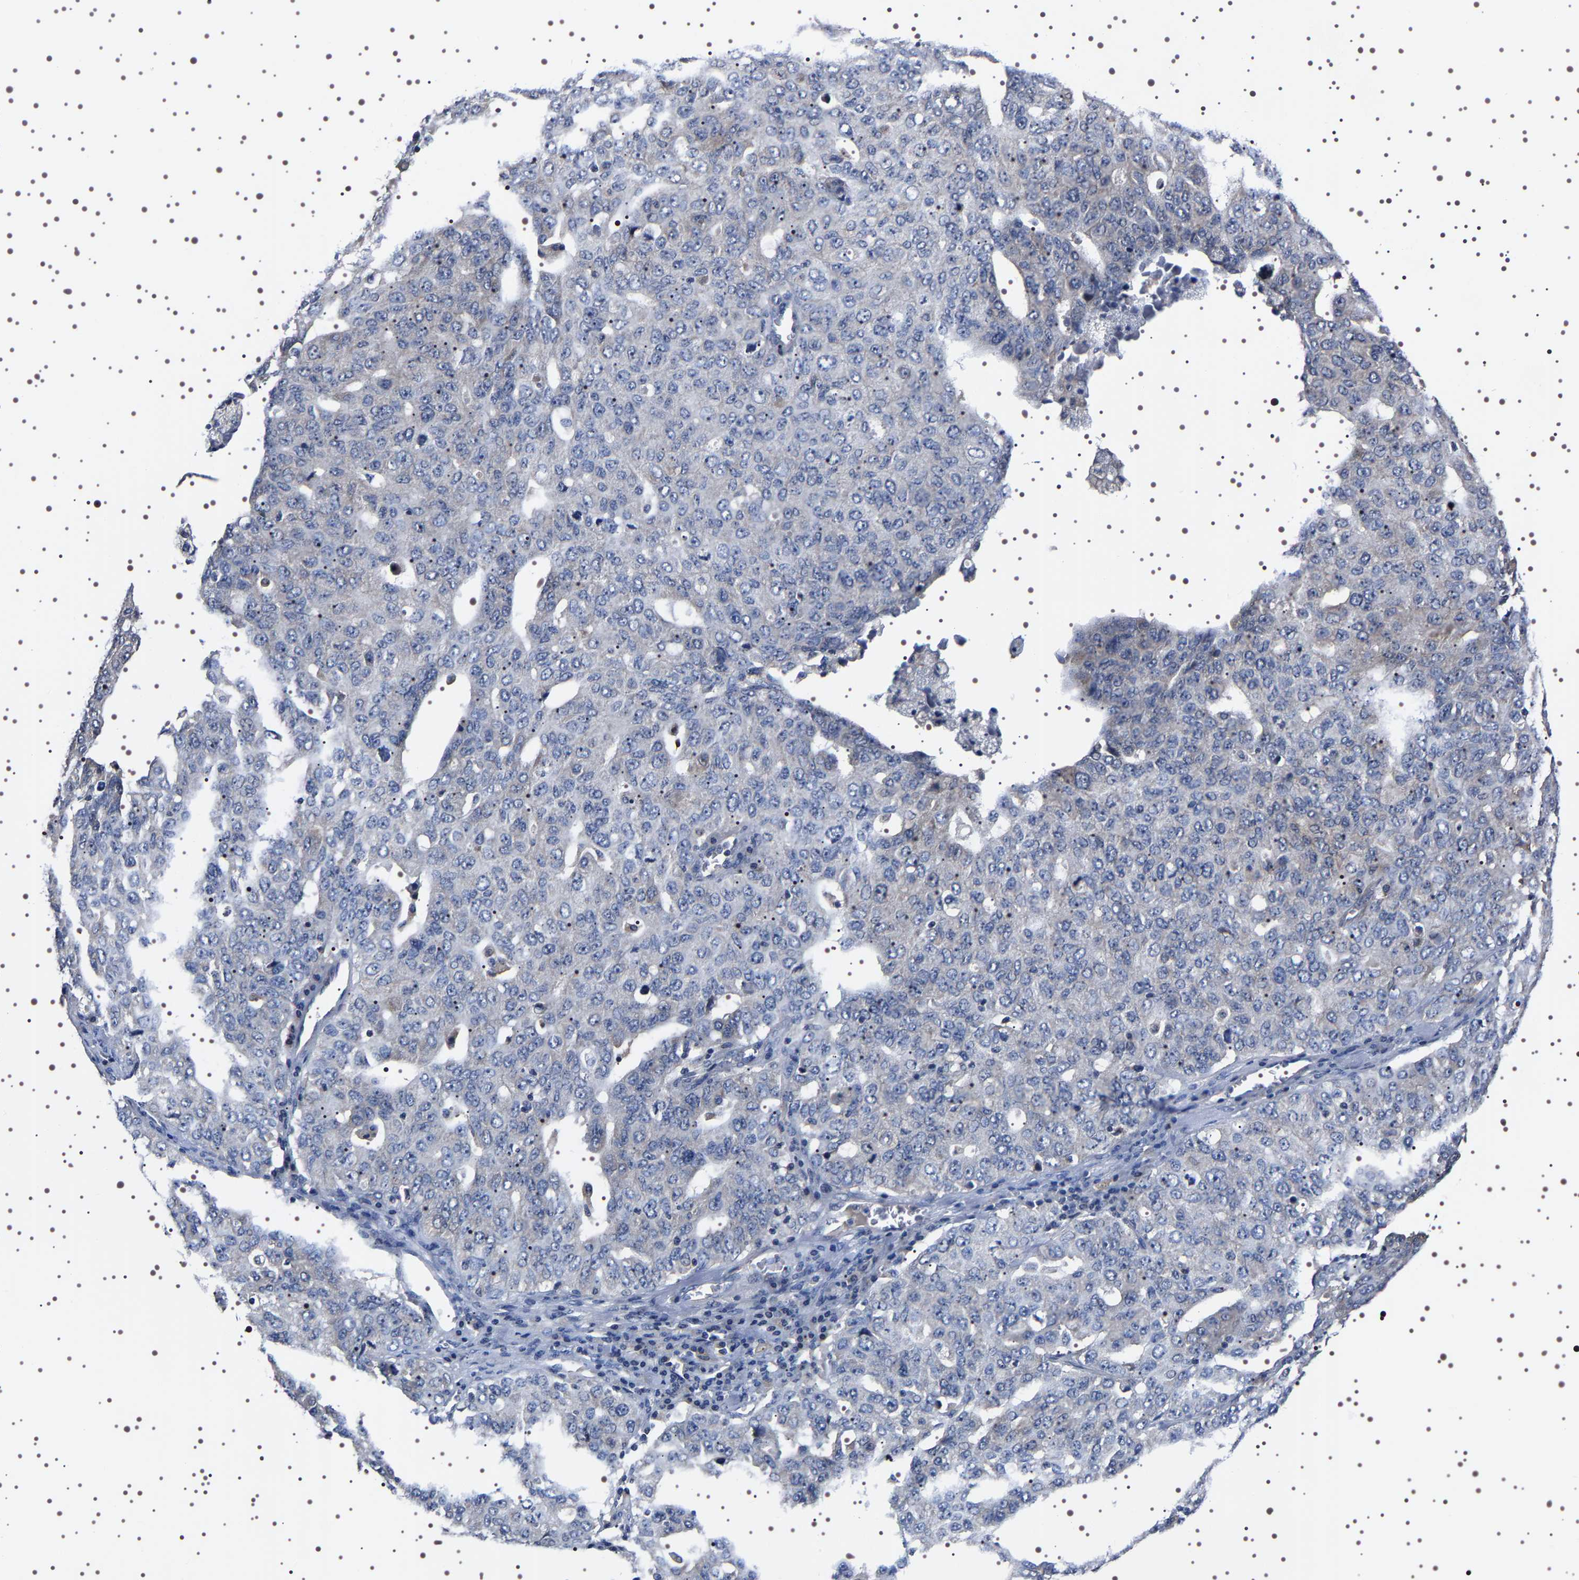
{"staining": {"intensity": "negative", "quantity": "none", "location": "none"}, "tissue": "ovarian cancer", "cell_type": "Tumor cells", "image_type": "cancer", "snomed": [{"axis": "morphology", "description": "Carcinoma, endometroid"}, {"axis": "topography", "description": "Ovary"}], "caption": "Immunohistochemistry histopathology image of endometroid carcinoma (ovarian) stained for a protein (brown), which exhibits no positivity in tumor cells. (DAB immunohistochemistry (IHC), high magnification).", "gene": "TARBP1", "patient": {"sex": "female", "age": 62}}